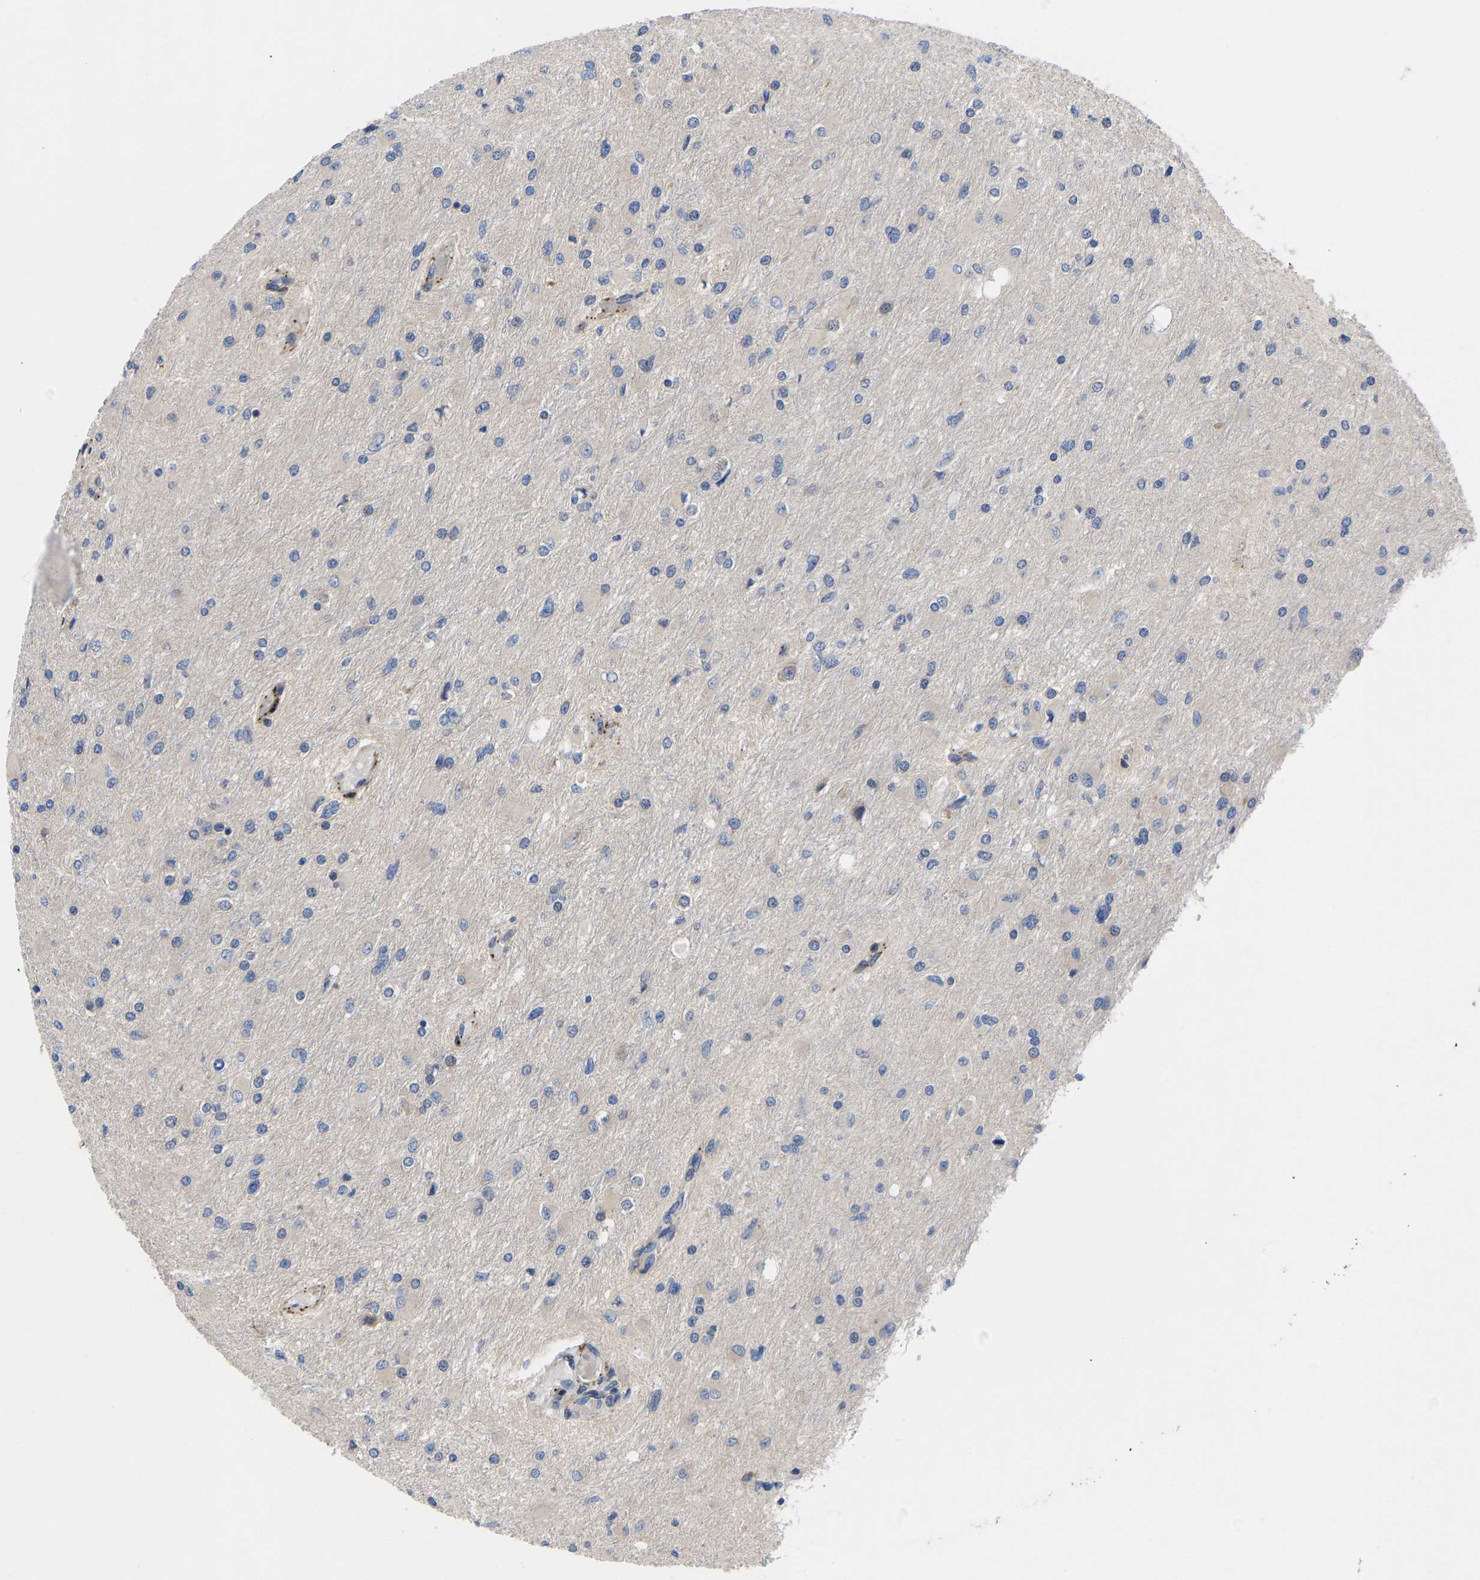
{"staining": {"intensity": "negative", "quantity": "none", "location": "none"}, "tissue": "glioma", "cell_type": "Tumor cells", "image_type": "cancer", "snomed": [{"axis": "morphology", "description": "Glioma, malignant, High grade"}, {"axis": "topography", "description": "Cerebral cortex"}], "caption": "High magnification brightfield microscopy of malignant high-grade glioma stained with DAB (brown) and counterstained with hematoxylin (blue): tumor cells show no significant positivity.", "gene": "TMEM38B", "patient": {"sex": "female", "age": 36}}